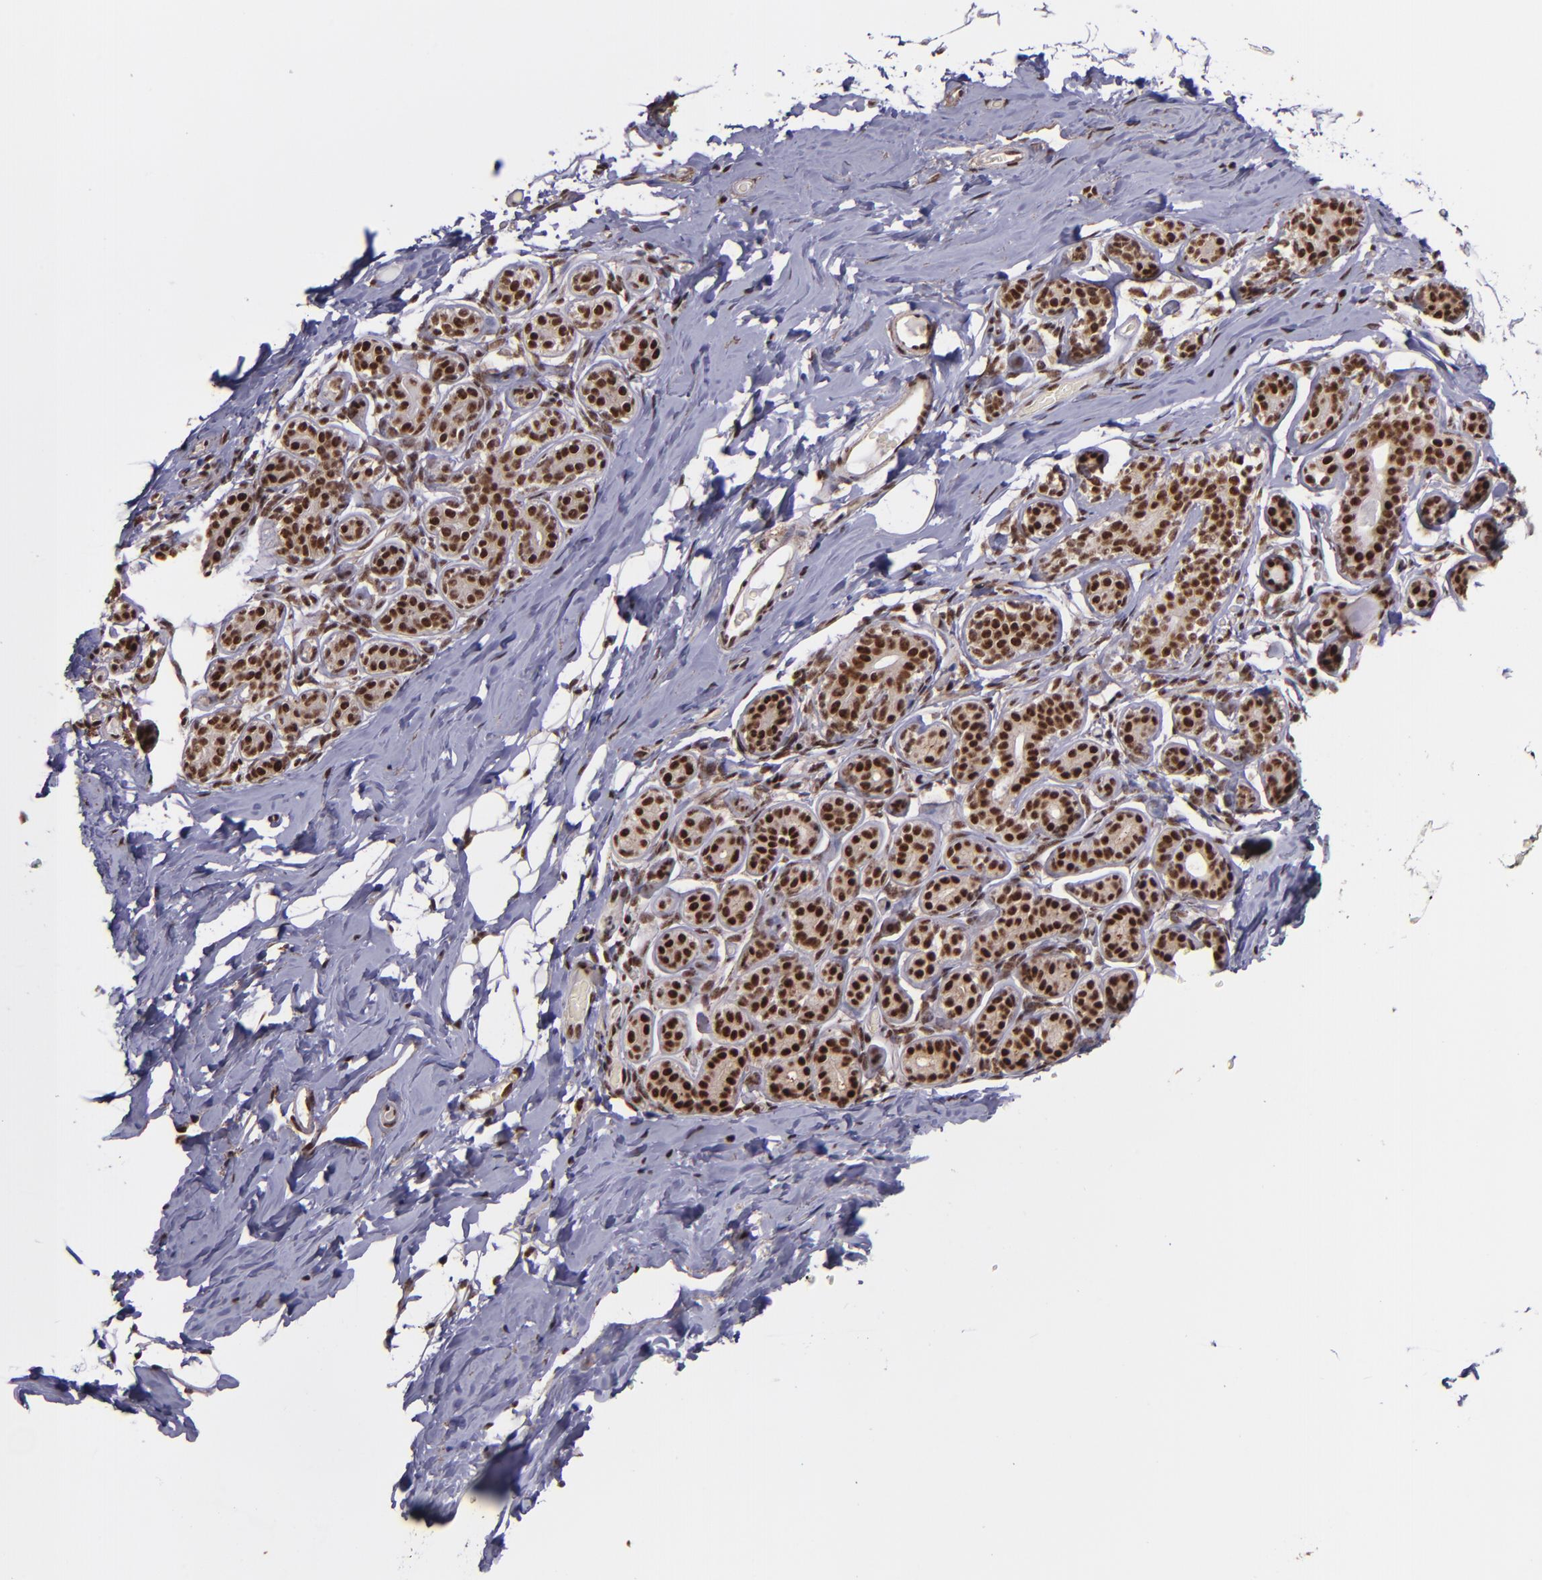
{"staining": {"intensity": "strong", "quantity": ">75%", "location": "nuclear"}, "tissue": "breast", "cell_type": "Adipocytes", "image_type": "normal", "snomed": [{"axis": "morphology", "description": "Normal tissue, NOS"}, {"axis": "topography", "description": "Breast"}, {"axis": "topography", "description": "Soft tissue"}], "caption": "This histopathology image shows unremarkable breast stained with IHC to label a protein in brown. The nuclear of adipocytes show strong positivity for the protein. Nuclei are counter-stained blue.", "gene": "PQBP1", "patient": {"sex": "female", "age": 75}}